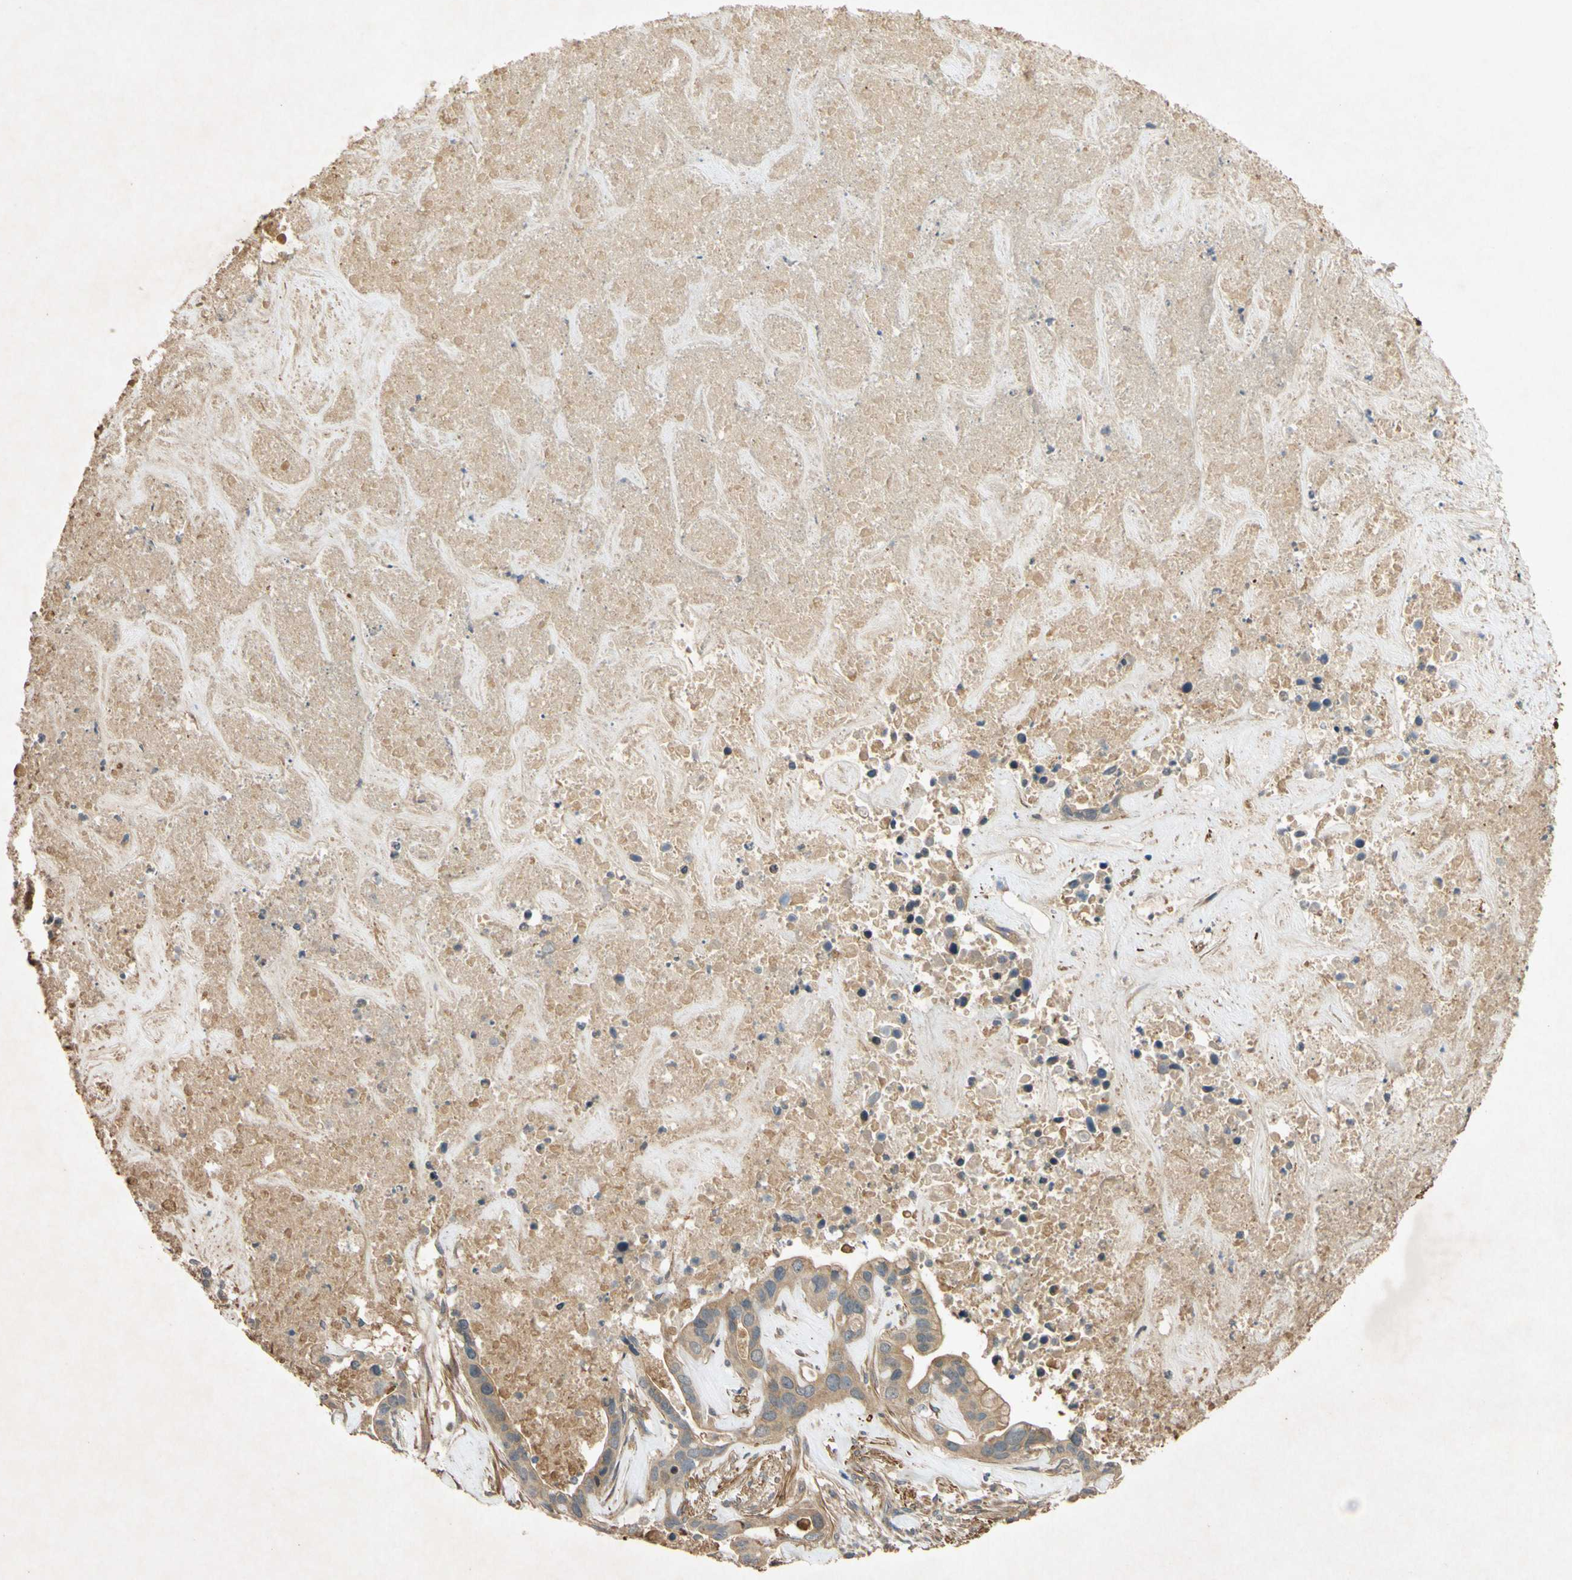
{"staining": {"intensity": "moderate", "quantity": ">75%", "location": "cytoplasmic/membranous"}, "tissue": "liver cancer", "cell_type": "Tumor cells", "image_type": "cancer", "snomed": [{"axis": "morphology", "description": "Cholangiocarcinoma"}, {"axis": "topography", "description": "Liver"}], "caption": "A brown stain highlights moderate cytoplasmic/membranous positivity of a protein in cholangiocarcinoma (liver) tumor cells.", "gene": "PARD6A", "patient": {"sex": "female", "age": 65}}